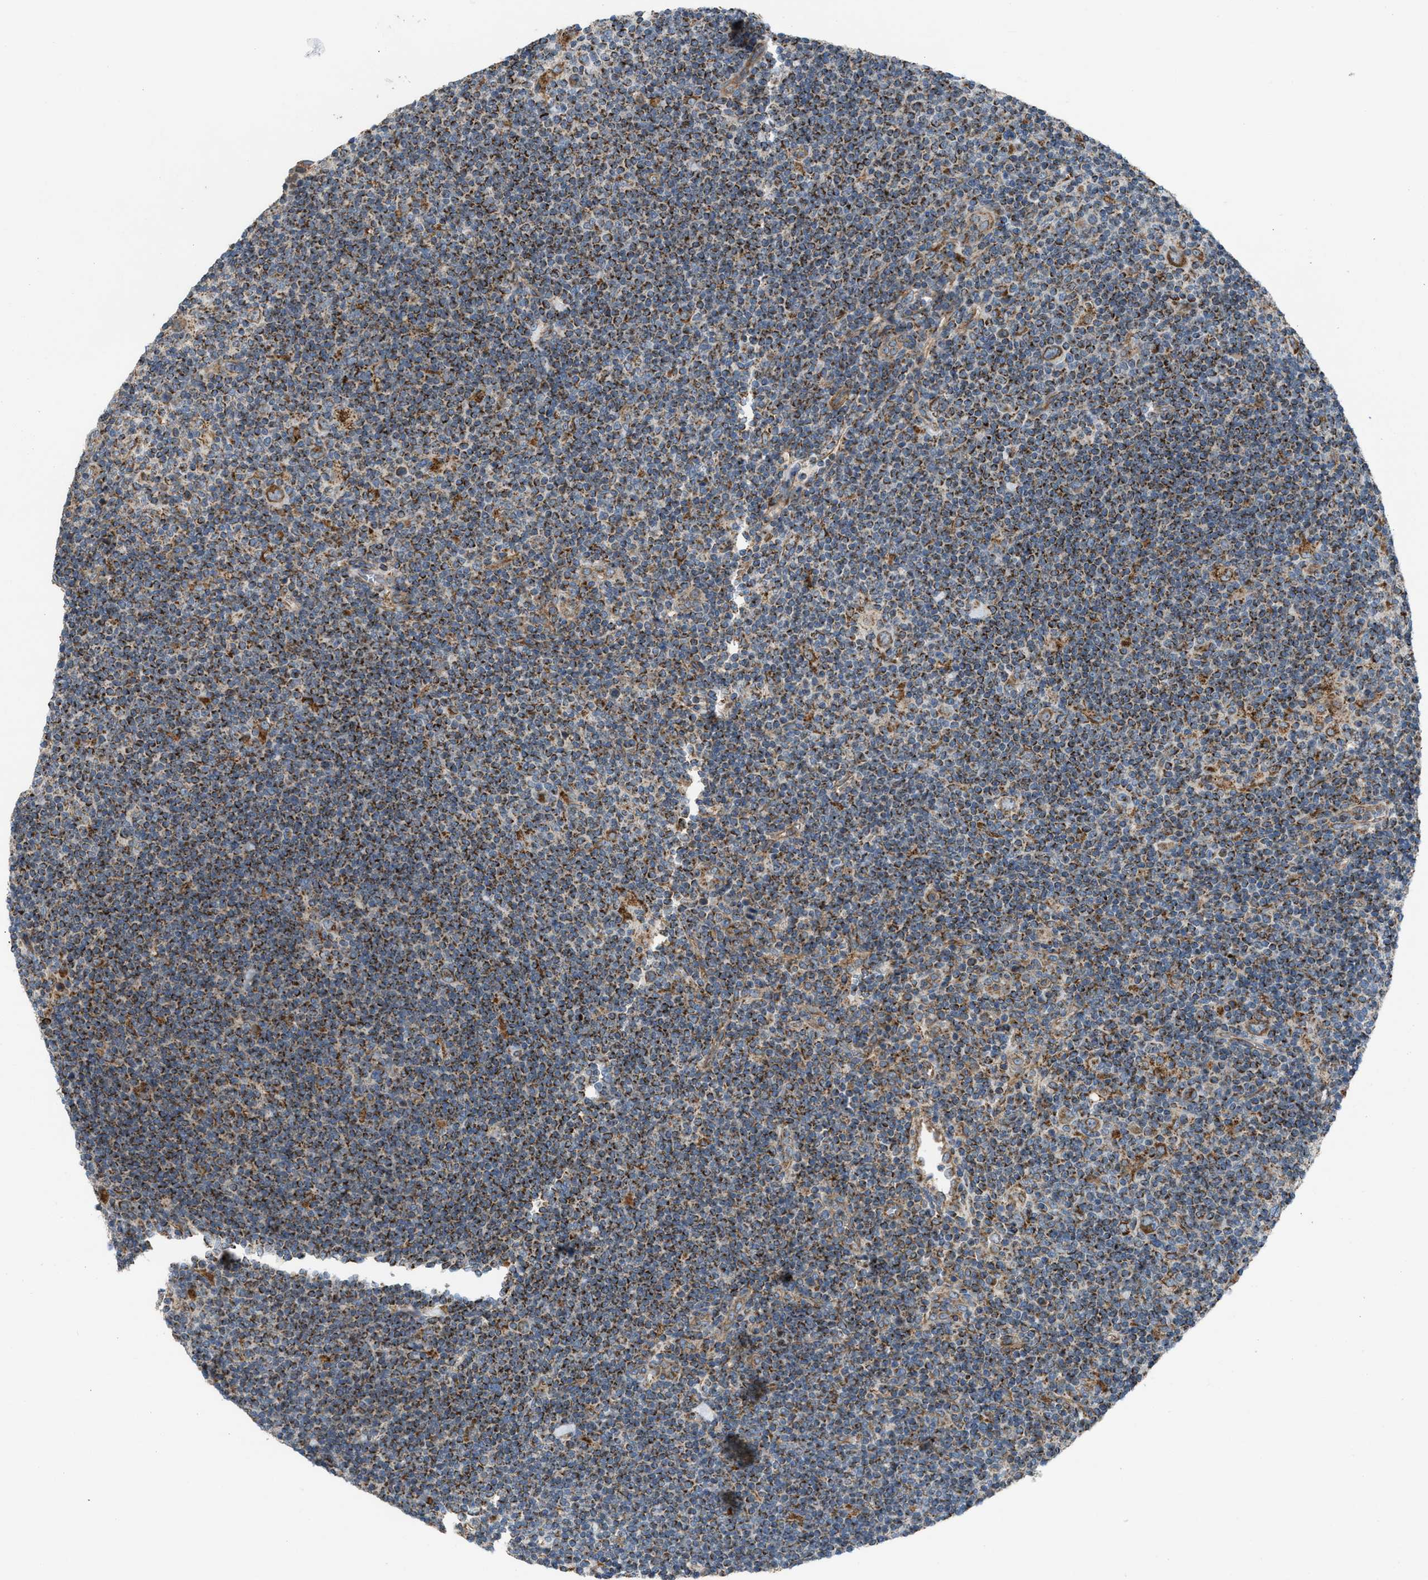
{"staining": {"intensity": "moderate", "quantity": ">75%", "location": "cytoplasmic/membranous"}, "tissue": "lymphoma", "cell_type": "Tumor cells", "image_type": "cancer", "snomed": [{"axis": "morphology", "description": "Hodgkin's disease, NOS"}, {"axis": "topography", "description": "Lymph node"}], "caption": "Immunohistochemical staining of Hodgkin's disease reveals medium levels of moderate cytoplasmic/membranous staining in about >75% of tumor cells.", "gene": "SLC10A3", "patient": {"sex": "female", "age": 57}}